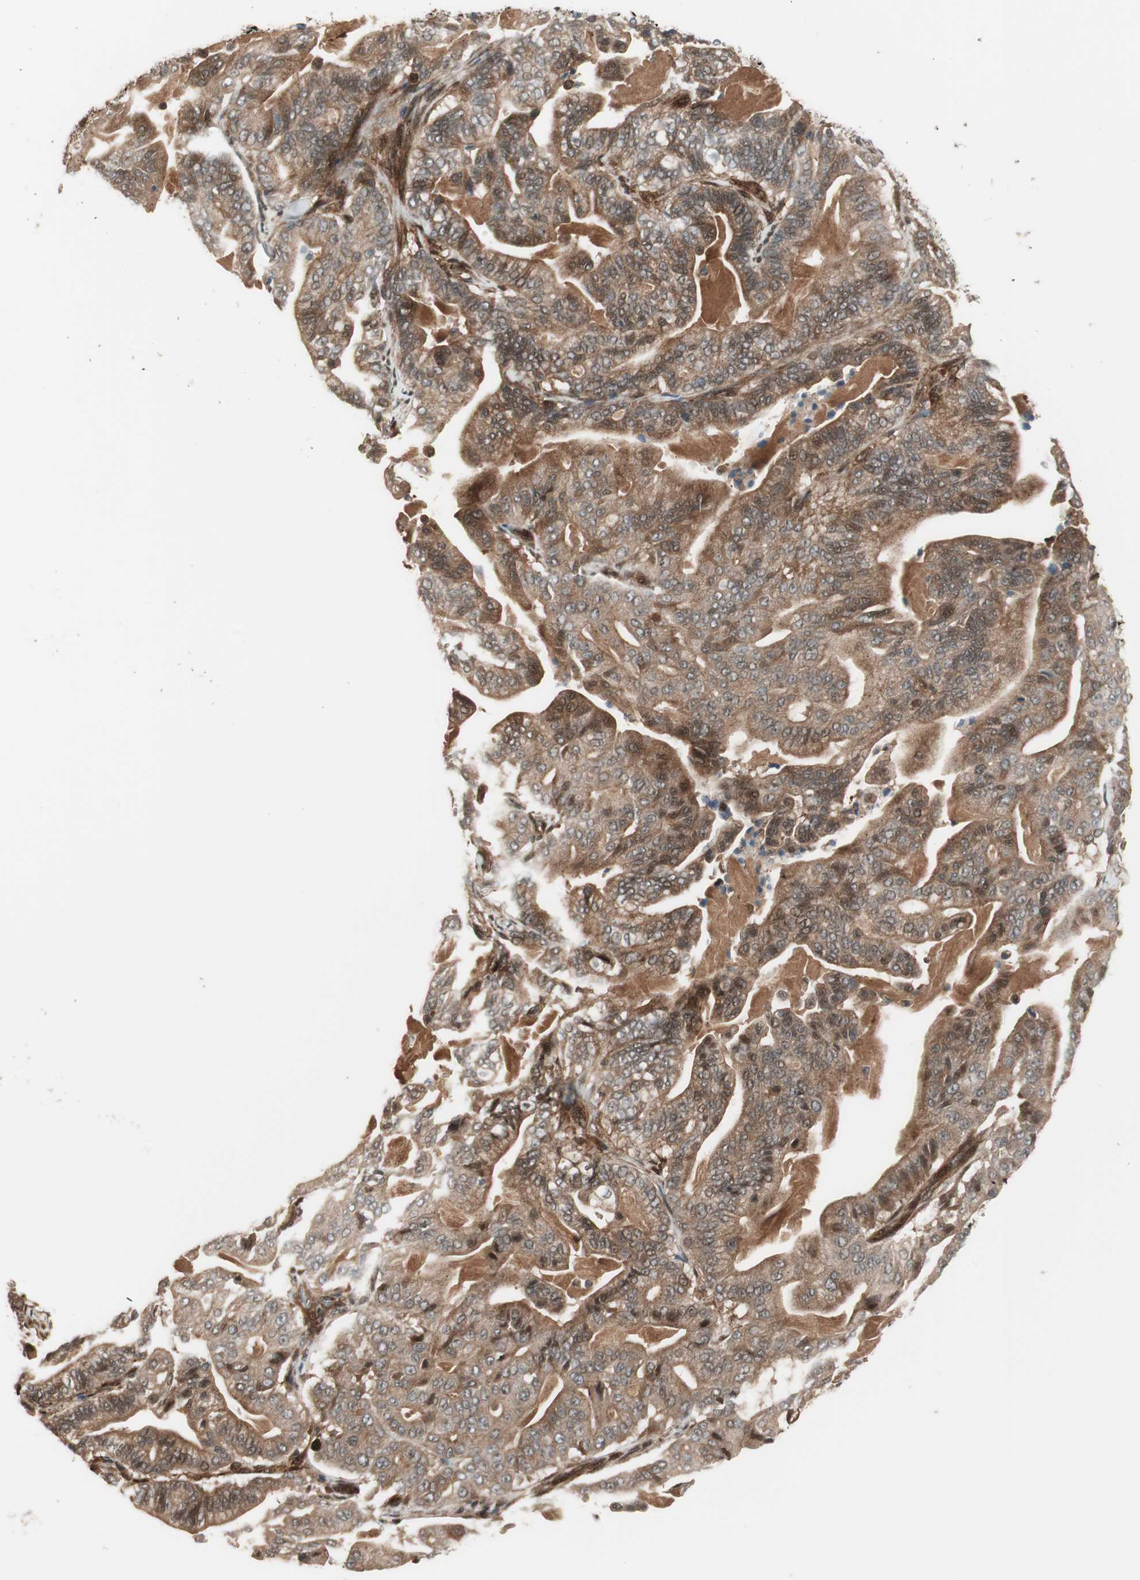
{"staining": {"intensity": "moderate", "quantity": ">75%", "location": "cytoplasmic/membranous,nuclear"}, "tissue": "pancreatic cancer", "cell_type": "Tumor cells", "image_type": "cancer", "snomed": [{"axis": "morphology", "description": "Adenocarcinoma, NOS"}, {"axis": "topography", "description": "Pancreas"}], "caption": "DAB immunohistochemical staining of pancreatic cancer exhibits moderate cytoplasmic/membranous and nuclear protein expression in approximately >75% of tumor cells. The staining was performed using DAB (3,3'-diaminobenzidine), with brown indicating positive protein expression. Nuclei are stained blue with hematoxylin.", "gene": "PRKG2", "patient": {"sex": "male", "age": 63}}